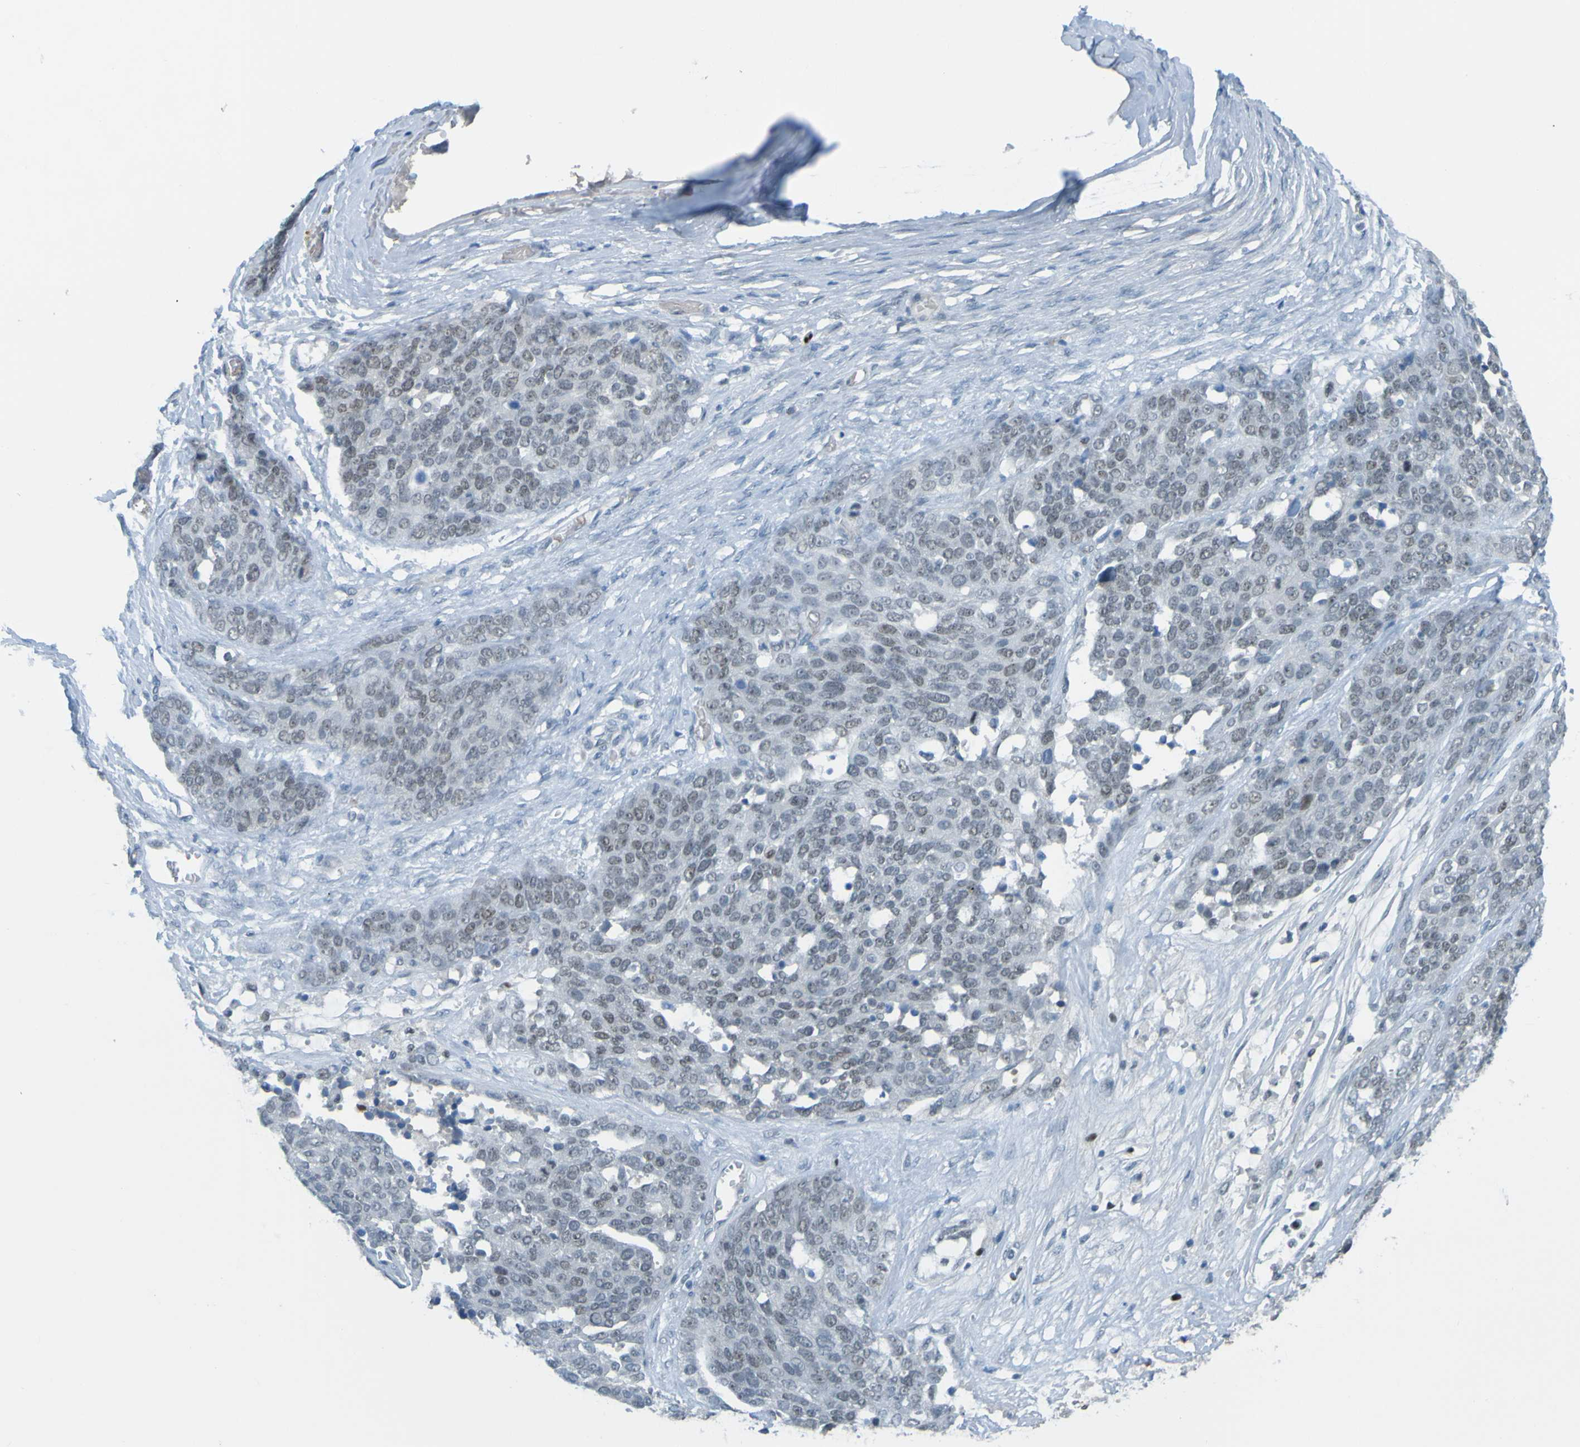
{"staining": {"intensity": "negative", "quantity": "none", "location": "none"}, "tissue": "ovarian cancer", "cell_type": "Tumor cells", "image_type": "cancer", "snomed": [{"axis": "morphology", "description": "Cystadenocarcinoma, serous, NOS"}, {"axis": "topography", "description": "Ovary"}], "caption": "Tumor cells are negative for protein expression in human ovarian serous cystadenocarcinoma. (DAB (3,3'-diaminobenzidine) immunohistochemistry, high magnification).", "gene": "USP36", "patient": {"sex": "female", "age": 44}}